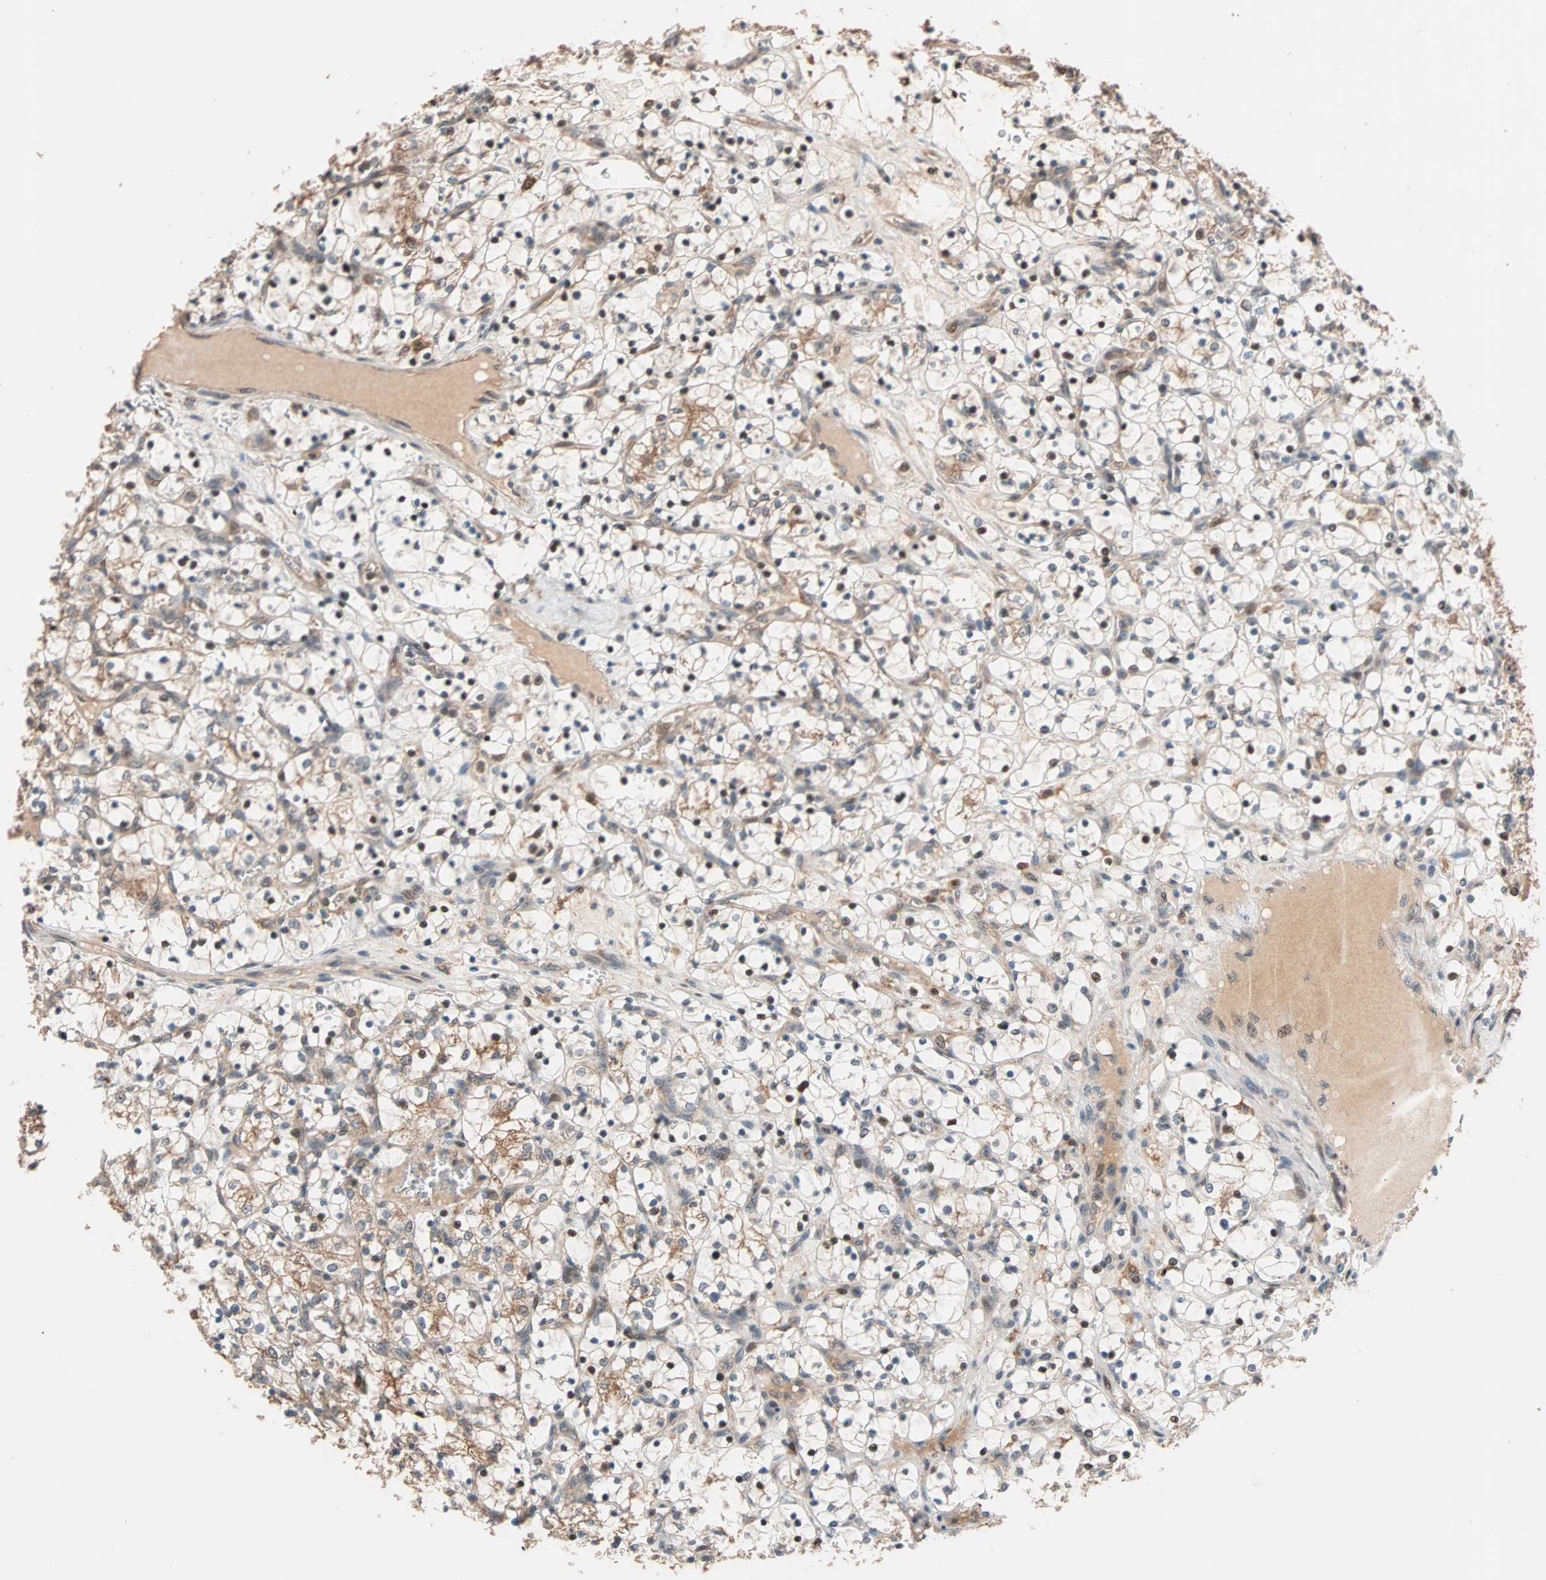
{"staining": {"intensity": "moderate", "quantity": ">75%", "location": "cytoplasmic/membranous"}, "tissue": "renal cancer", "cell_type": "Tumor cells", "image_type": "cancer", "snomed": [{"axis": "morphology", "description": "Adenocarcinoma, NOS"}, {"axis": "topography", "description": "Kidney"}], "caption": "This photomicrograph shows renal adenocarcinoma stained with immunohistochemistry to label a protein in brown. The cytoplasmic/membranous of tumor cells show moderate positivity for the protein. Nuclei are counter-stained blue.", "gene": "HECW1", "patient": {"sex": "female", "age": 69}}